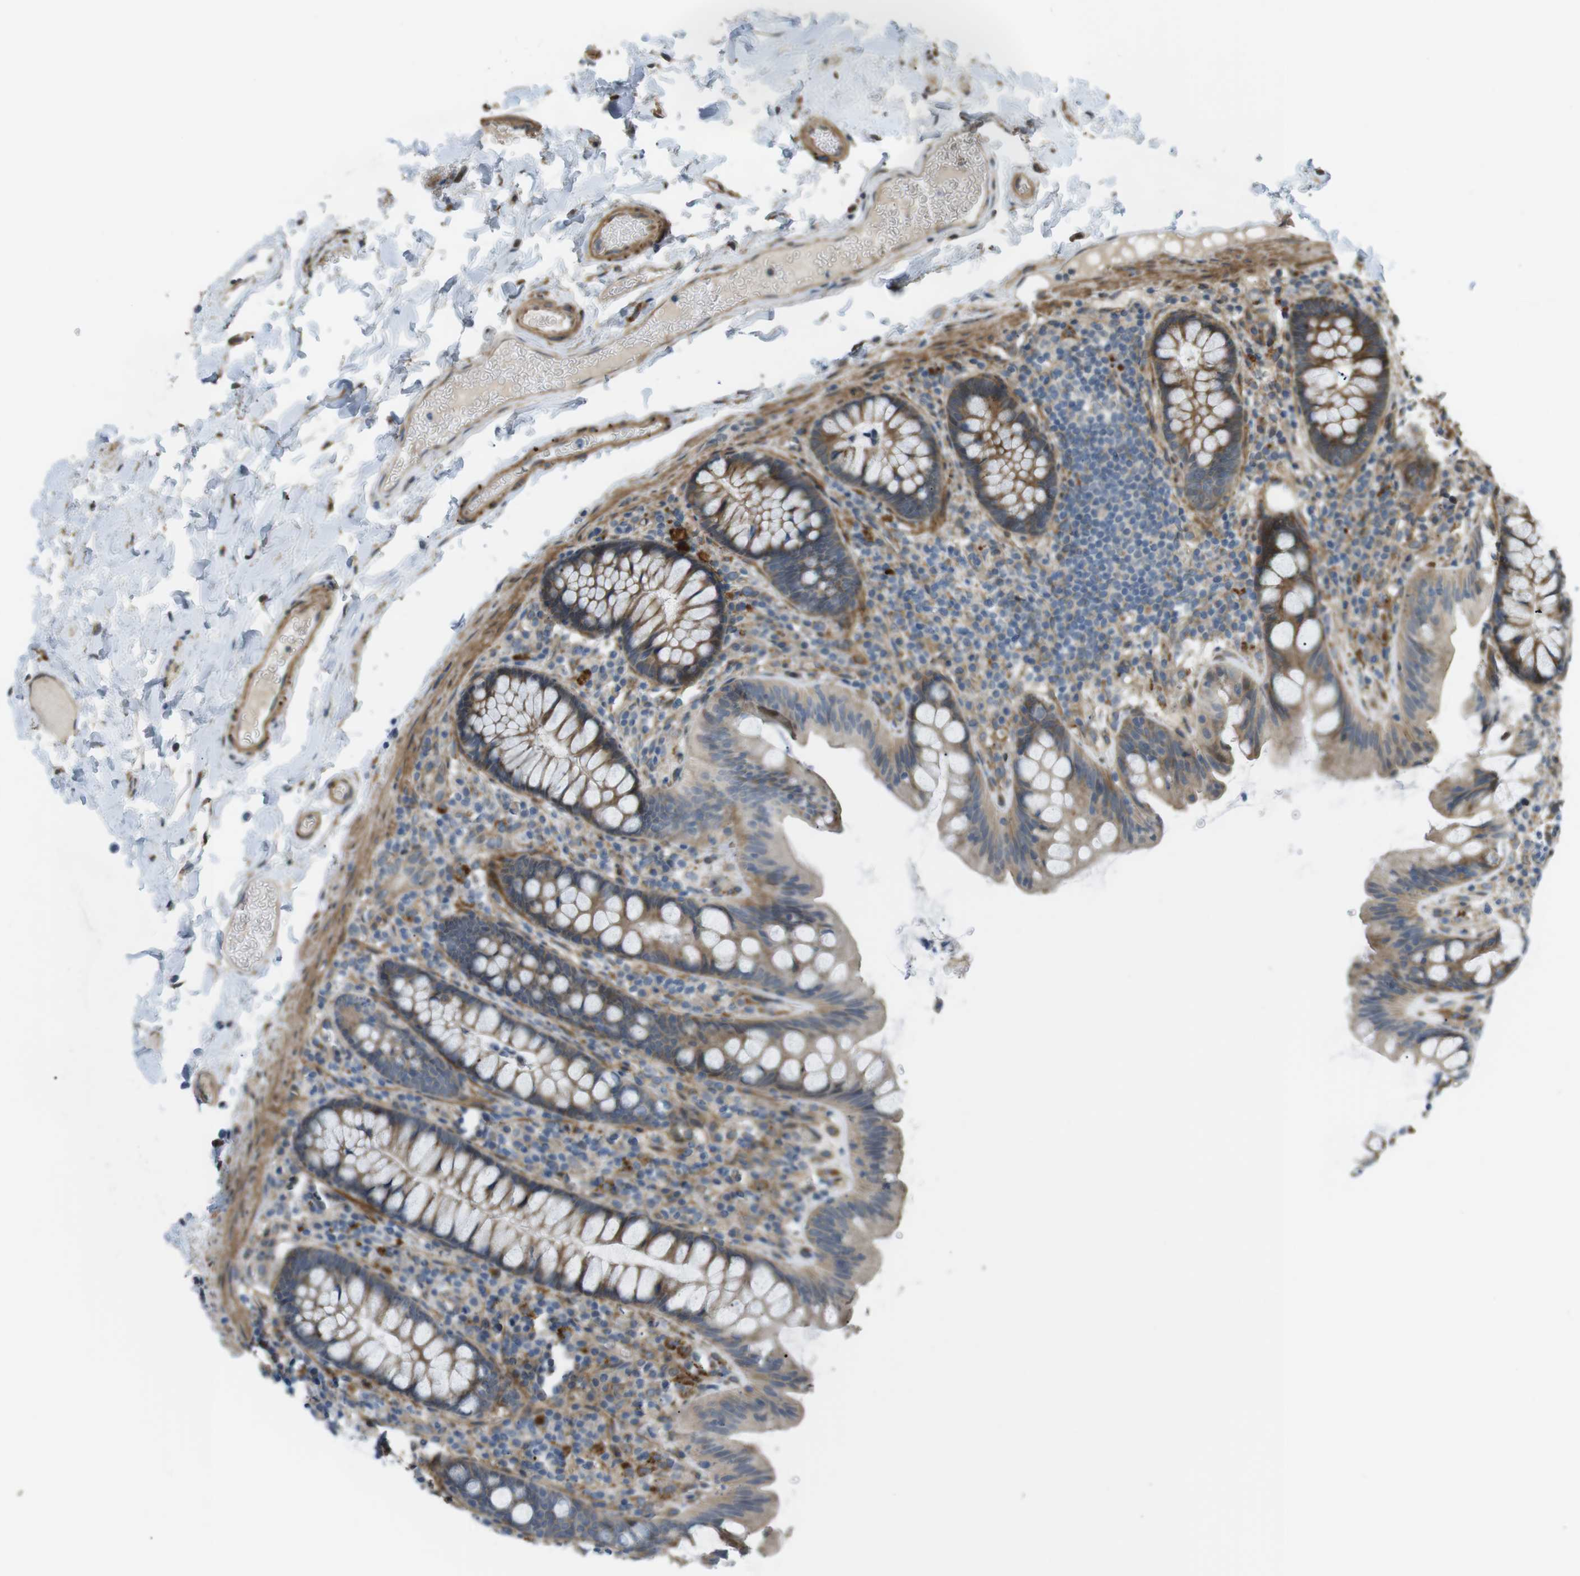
{"staining": {"intensity": "moderate", "quantity": ">75%", "location": "cytoplasmic/membranous"}, "tissue": "colon", "cell_type": "Endothelial cells", "image_type": "normal", "snomed": [{"axis": "morphology", "description": "Normal tissue, NOS"}, {"axis": "topography", "description": "Colon"}], "caption": "Moderate cytoplasmic/membranous expression for a protein is appreciated in approximately >75% of endothelial cells of unremarkable colon using immunohistochemistry.", "gene": "KANK2", "patient": {"sex": "female", "age": 80}}